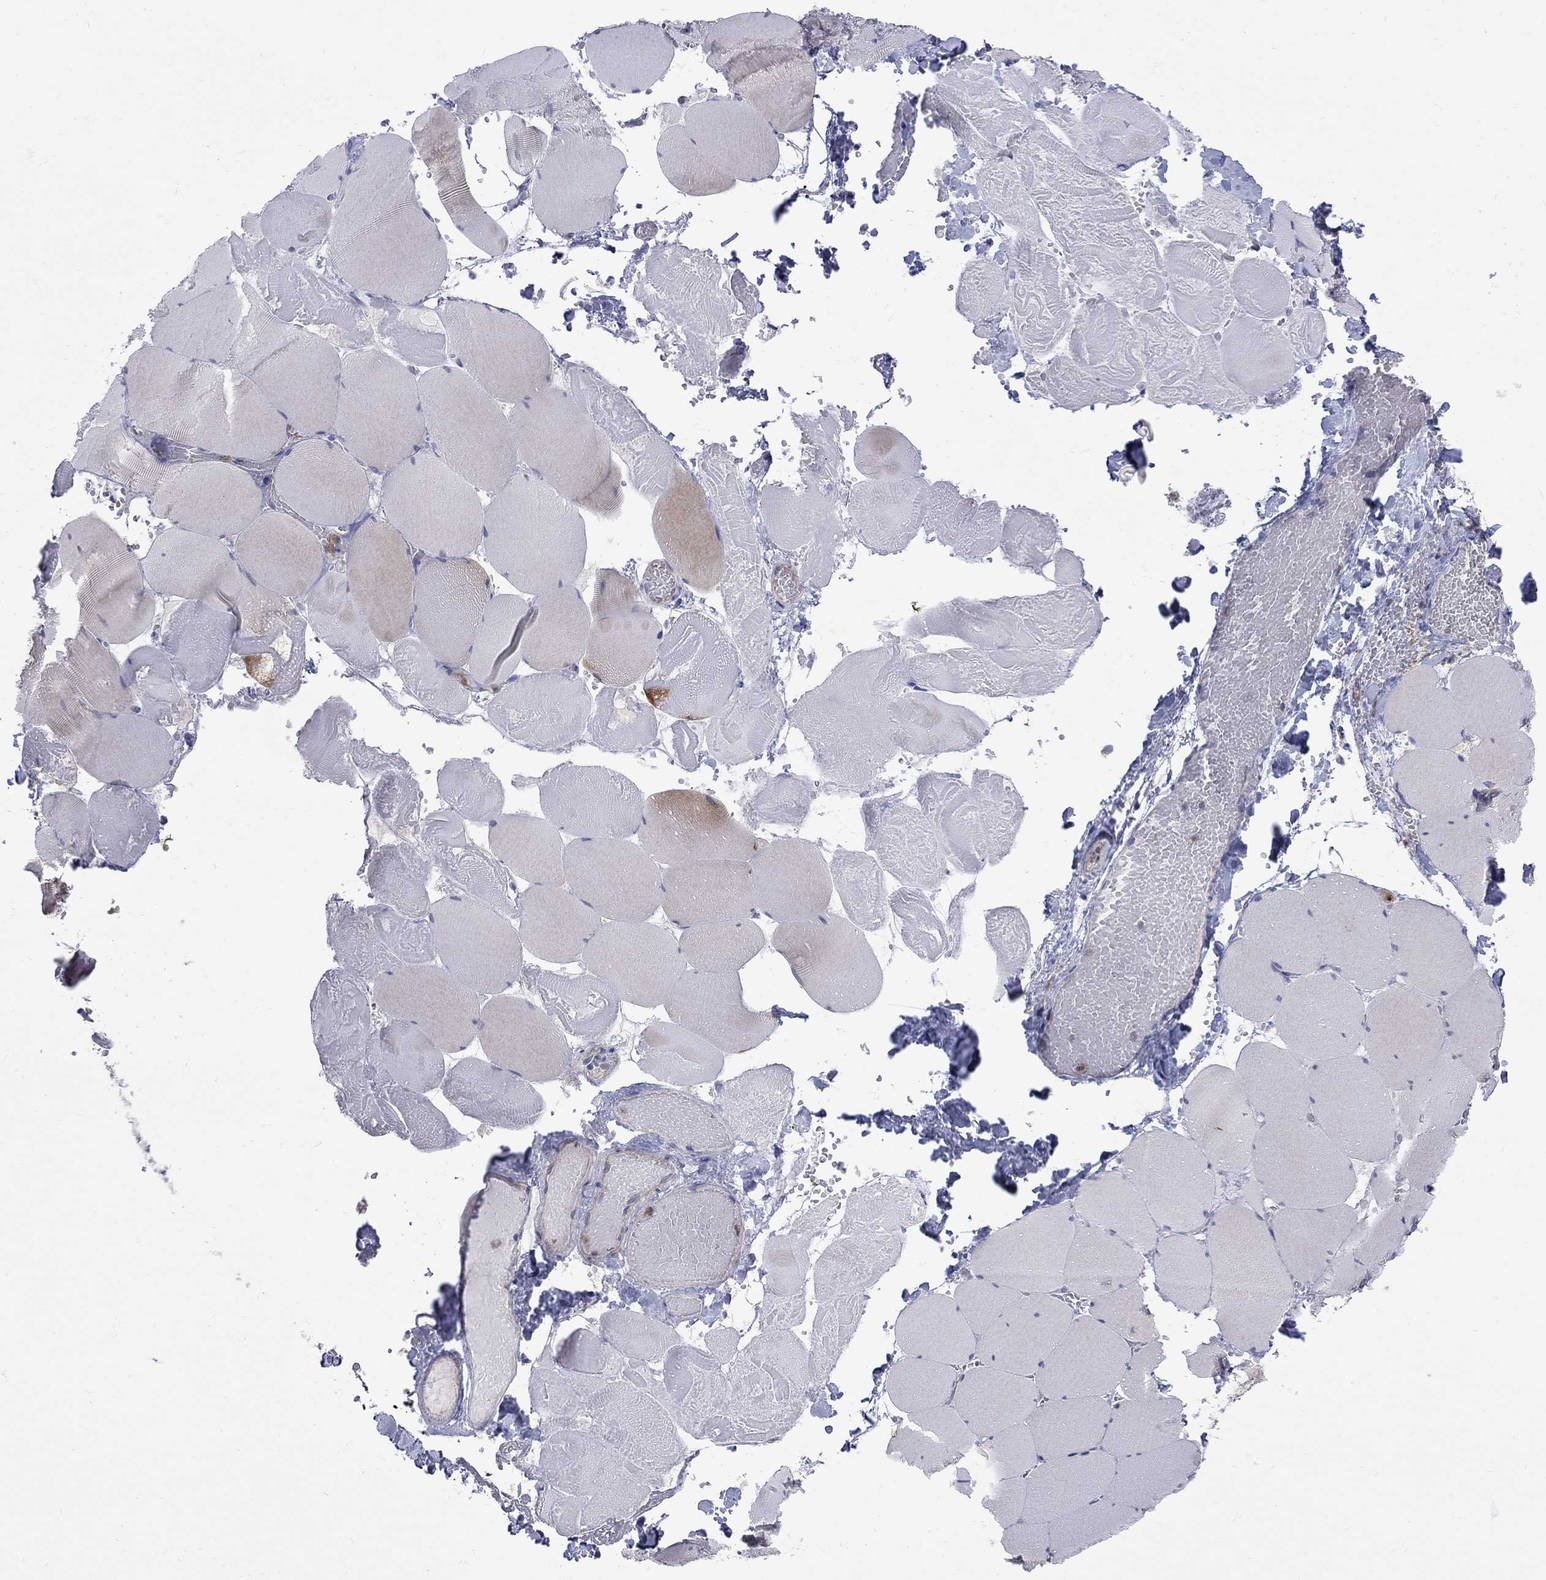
{"staining": {"intensity": "negative", "quantity": "none", "location": "none"}, "tissue": "skeletal muscle", "cell_type": "Myocytes", "image_type": "normal", "snomed": [{"axis": "morphology", "description": "Normal tissue, NOS"}, {"axis": "morphology", "description": "Malignant melanoma, Metastatic site"}, {"axis": "topography", "description": "Skeletal muscle"}], "caption": "This image is of normal skeletal muscle stained with immunohistochemistry (IHC) to label a protein in brown with the nuclei are counter-stained blue. There is no expression in myocytes.", "gene": "HKDC1", "patient": {"sex": "male", "age": 50}}